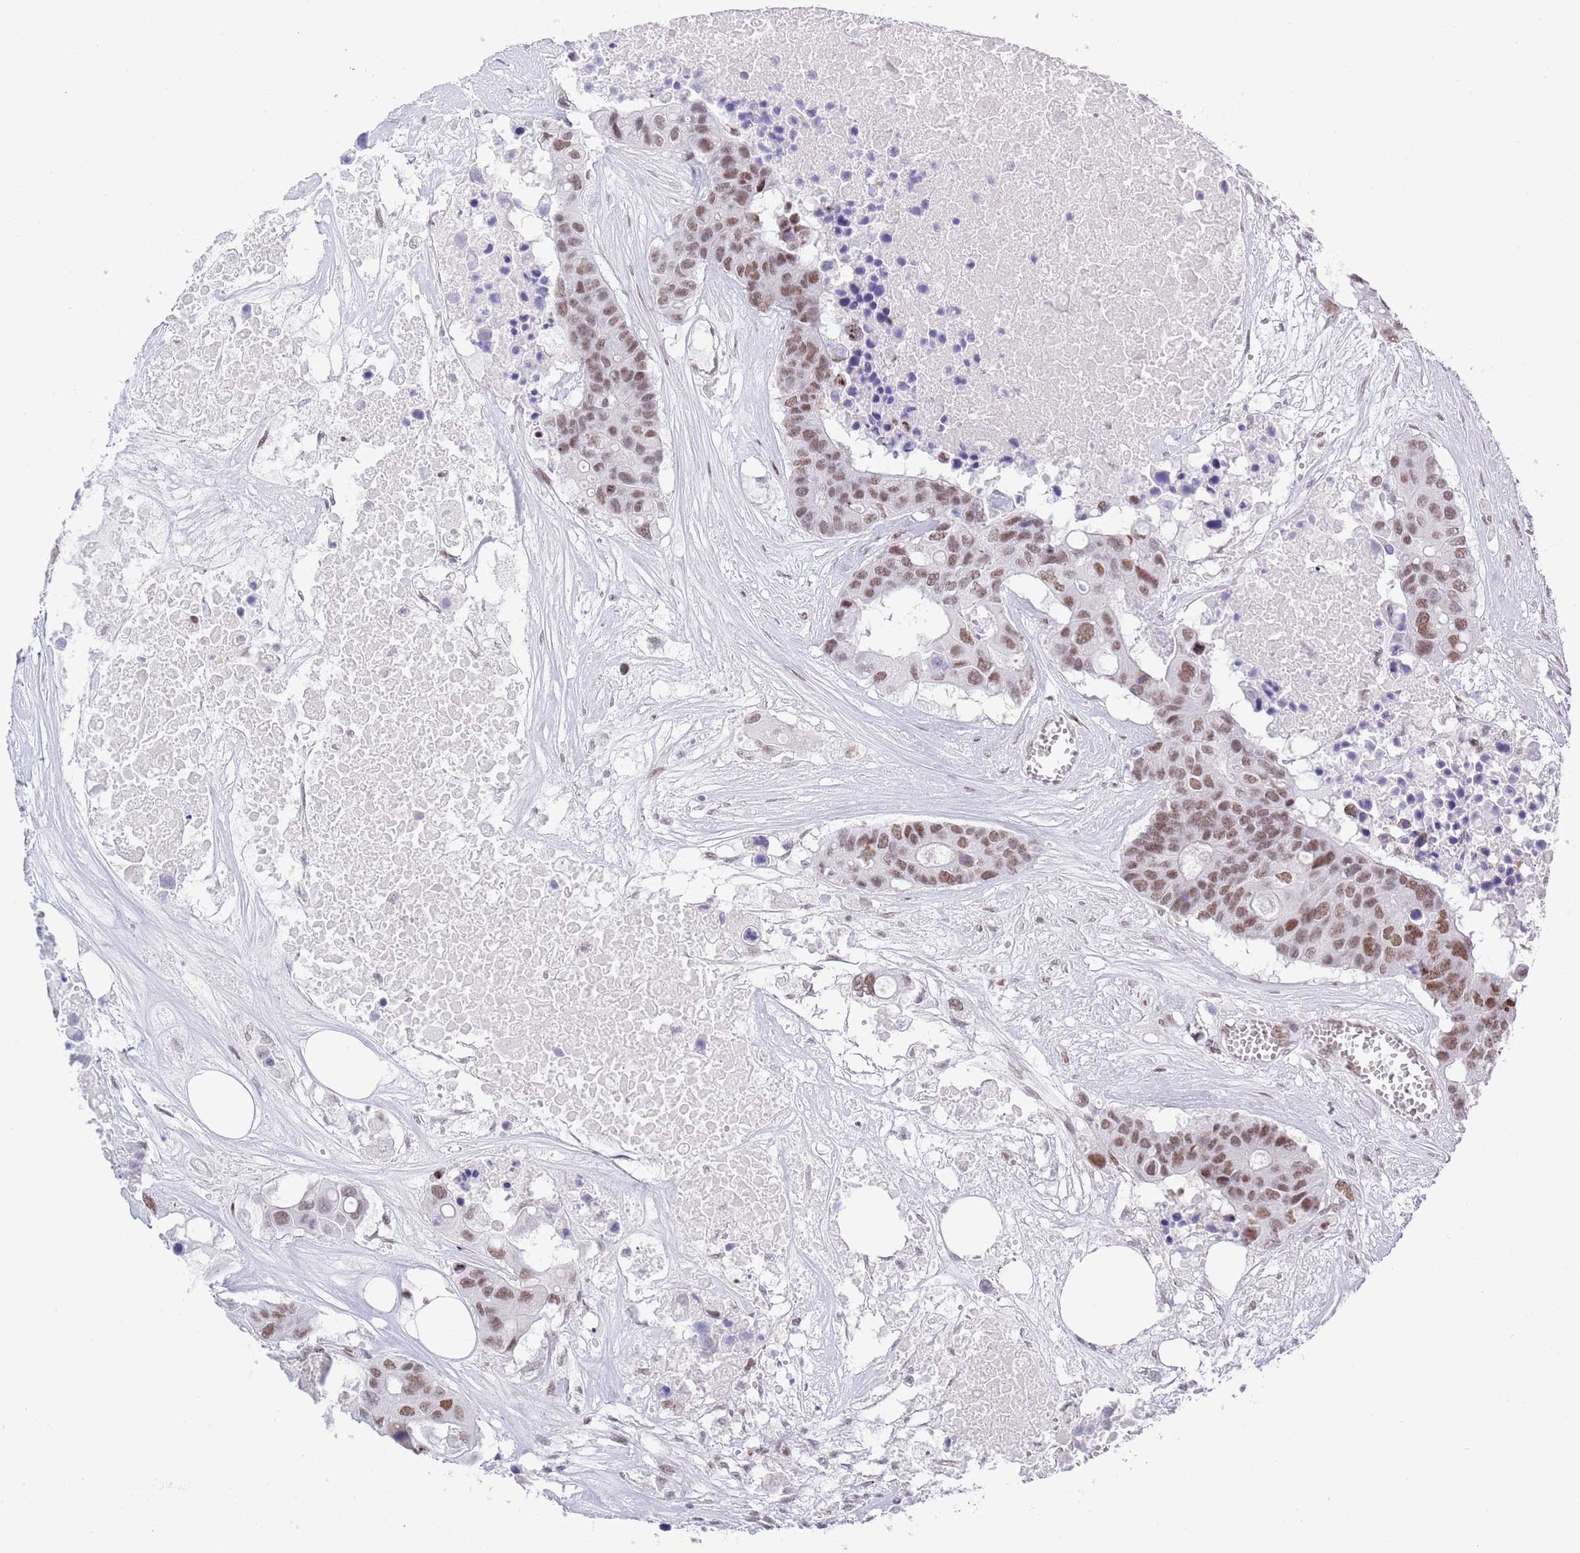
{"staining": {"intensity": "moderate", "quantity": ">75%", "location": "nuclear"}, "tissue": "colorectal cancer", "cell_type": "Tumor cells", "image_type": "cancer", "snomed": [{"axis": "morphology", "description": "Adenocarcinoma, NOS"}, {"axis": "topography", "description": "Colon"}], "caption": "High-magnification brightfield microscopy of adenocarcinoma (colorectal) stained with DAB (3,3'-diaminobenzidine) (brown) and counterstained with hematoxylin (blue). tumor cells exhibit moderate nuclear staining is seen in about>75% of cells.", "gene": "ZNF382", "patient": {"sex": "male", "age": 77}}